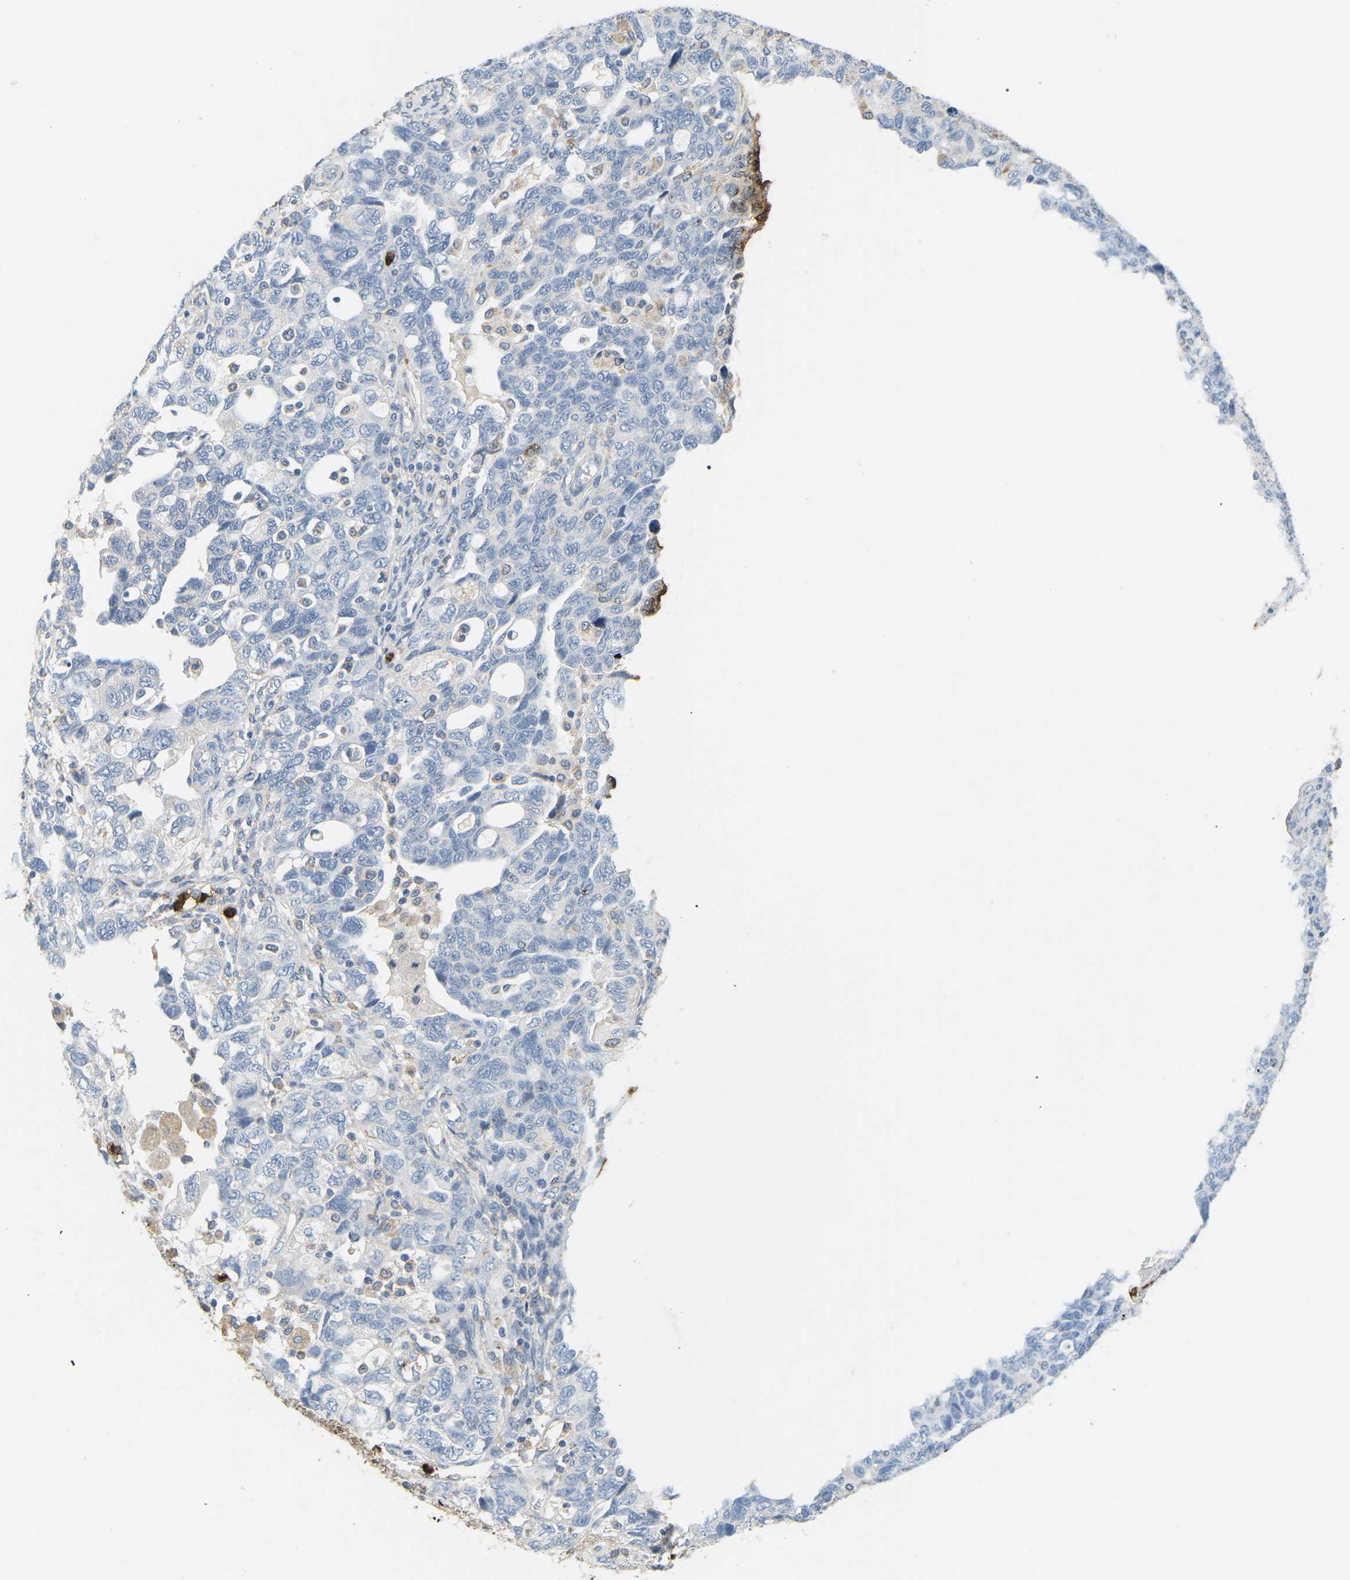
{"staining": {"intensity": "negative", "quantity": "none", "location": "none"}, "tissue": "ovarian cancer", "cell_type": "Tumor cells", "image_type": "cancer", "snomed": [{"axis": "morphology", "description": "Carcinoma, NOS"}, {"axis": "morphology", "description": "Cystadenocarcinoma, serous, NOS"}, {"axis": "topography", "description": "Ovary"}], "caption": "Immunohistochemical staining of carcinoma (ovarian) reveals no significant staining in tumor cells.", "gene": "ADM", "patient": {"sex": "female", "age": 69}}